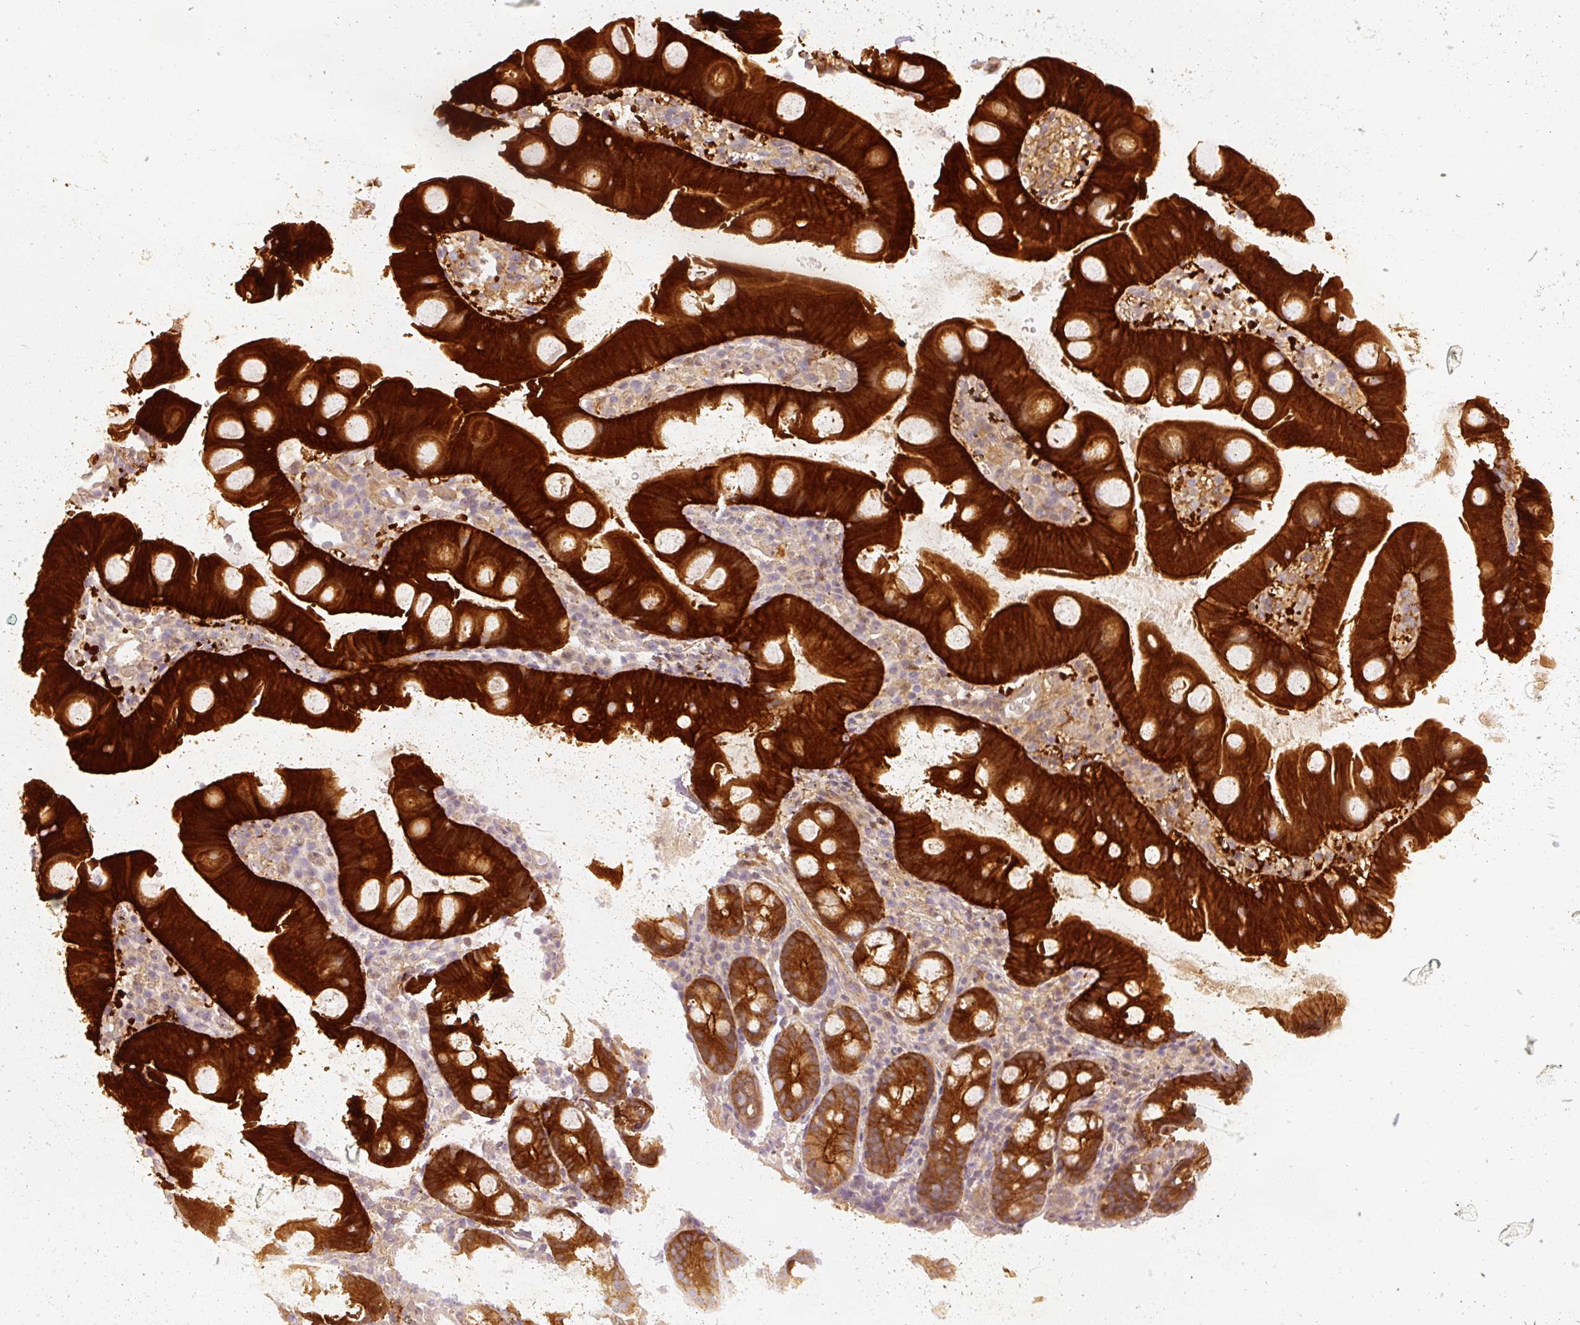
{"staining": {"intensity": "strong", "quantity": ">75%", "location": "cytoplasmic/membranous"}, "tissue": "small intestine", "cell_type": "Glandular cells", "image_type": "normal", "snomed": [{"axis": "morphology", "description": "Normal tissue, NOS"}, {"axis": "topography", "description": "Small intestine"}], "caption": "The photomicrograph exhibits staining of benign small intestine, revealing strong cytoplasmic/membranous protein staining (brown color) within glandular cells.", "gene": "DAPP1", "patient": {"sex": "female", "age": 68}}